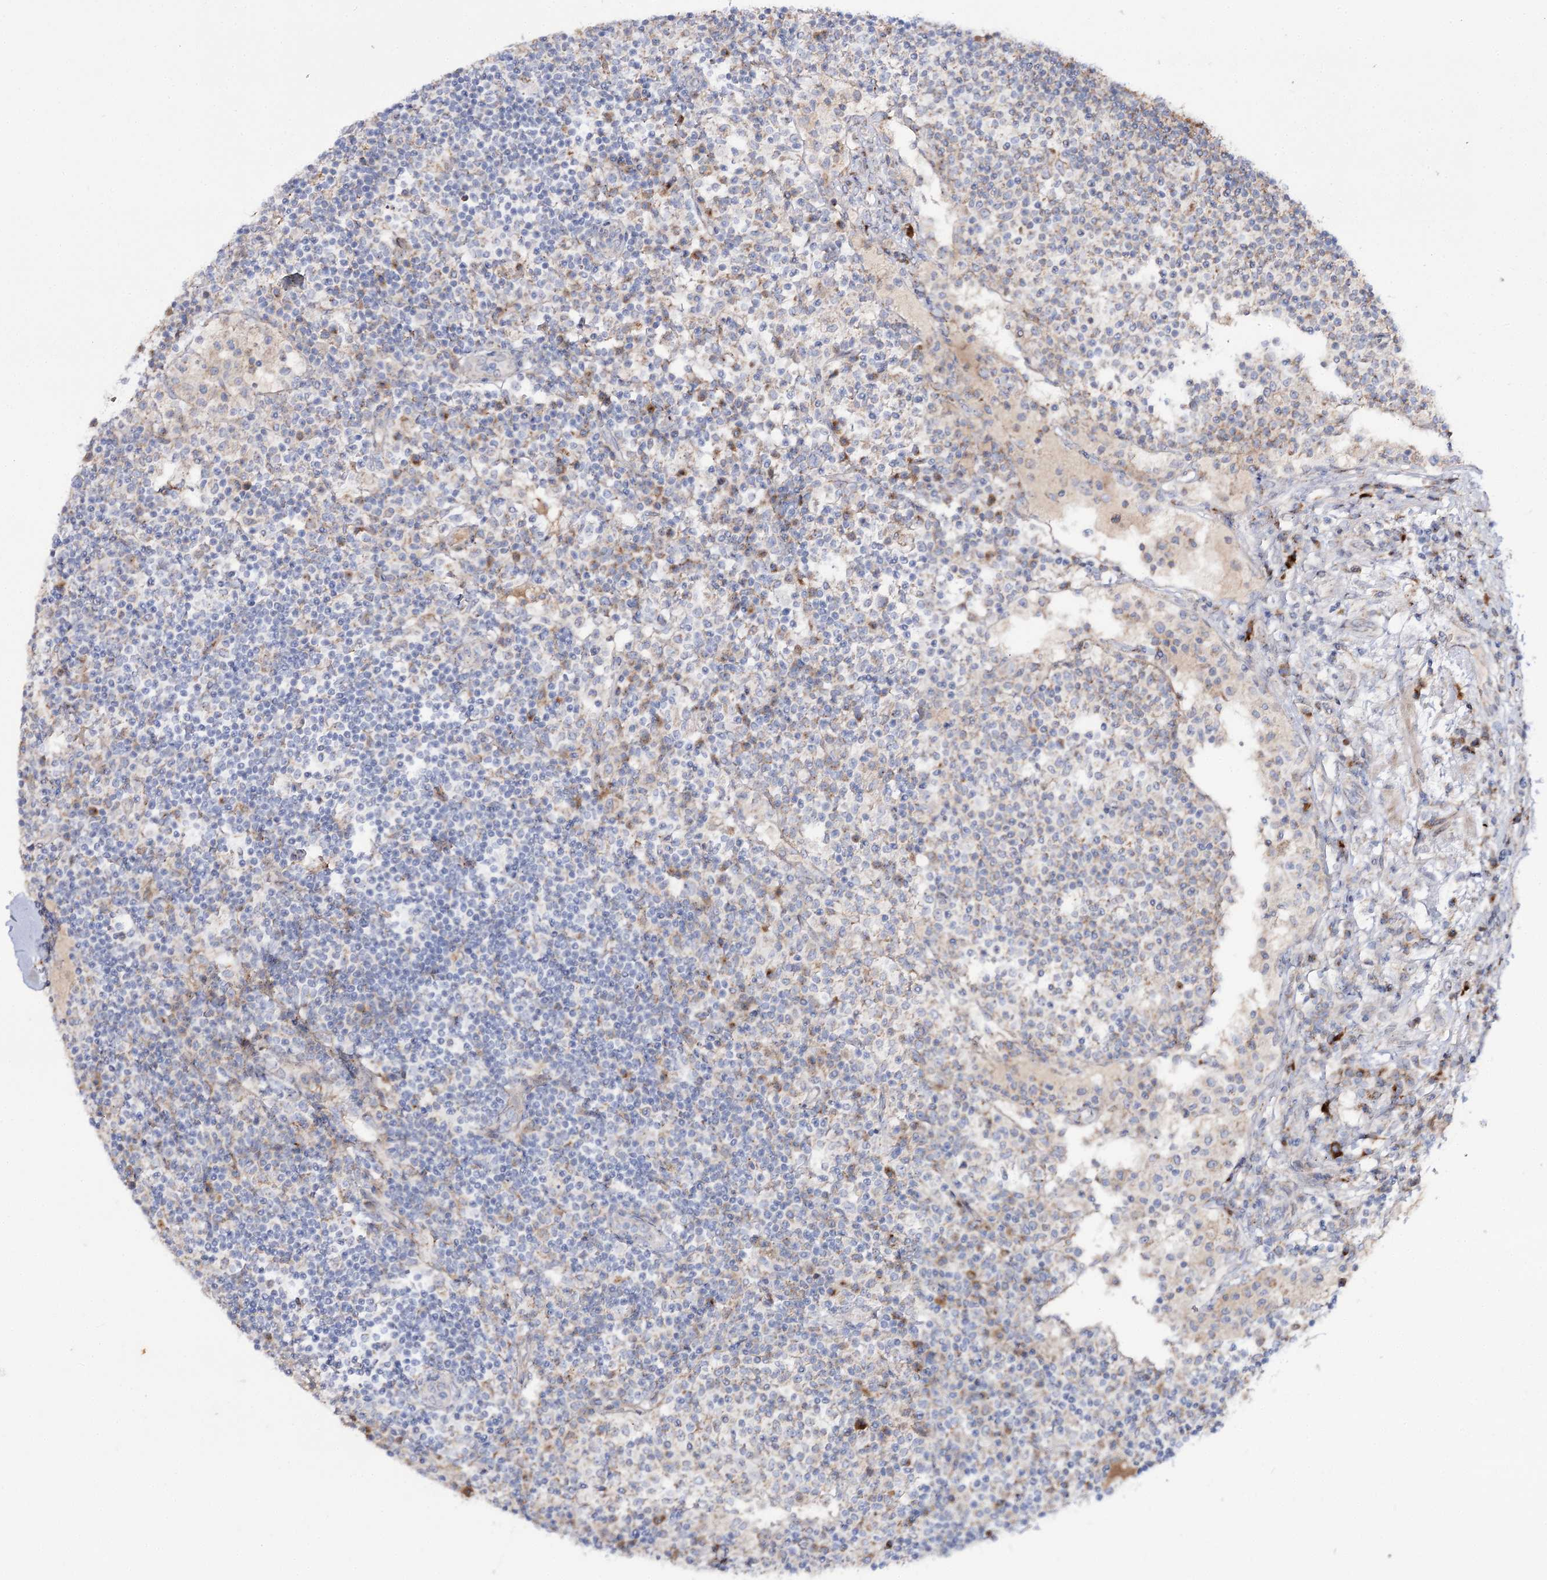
{"staining": {"intensity": "negative", "quantity": "none", "location": "none"}, "tissue": "lymph node", "cell_type": "Non-germinal center cells", "image_type": "normal", "snomed": [{"axis": "morphology", "description": "Normal tissue, NOS"}, {"axis": "topography", "description": "Lymph node"}], "caption": "Immunohistochemistry image of unremarkable human lymph node stained for a protein (brown), which exhibits no expression in non-germinal center cells. (DAB (3,3'-diaminobenzidine) IHC with hematoxylin counter stain).", "gene": "C11orf80", "patient": {"sex": "female", "age": 53}}